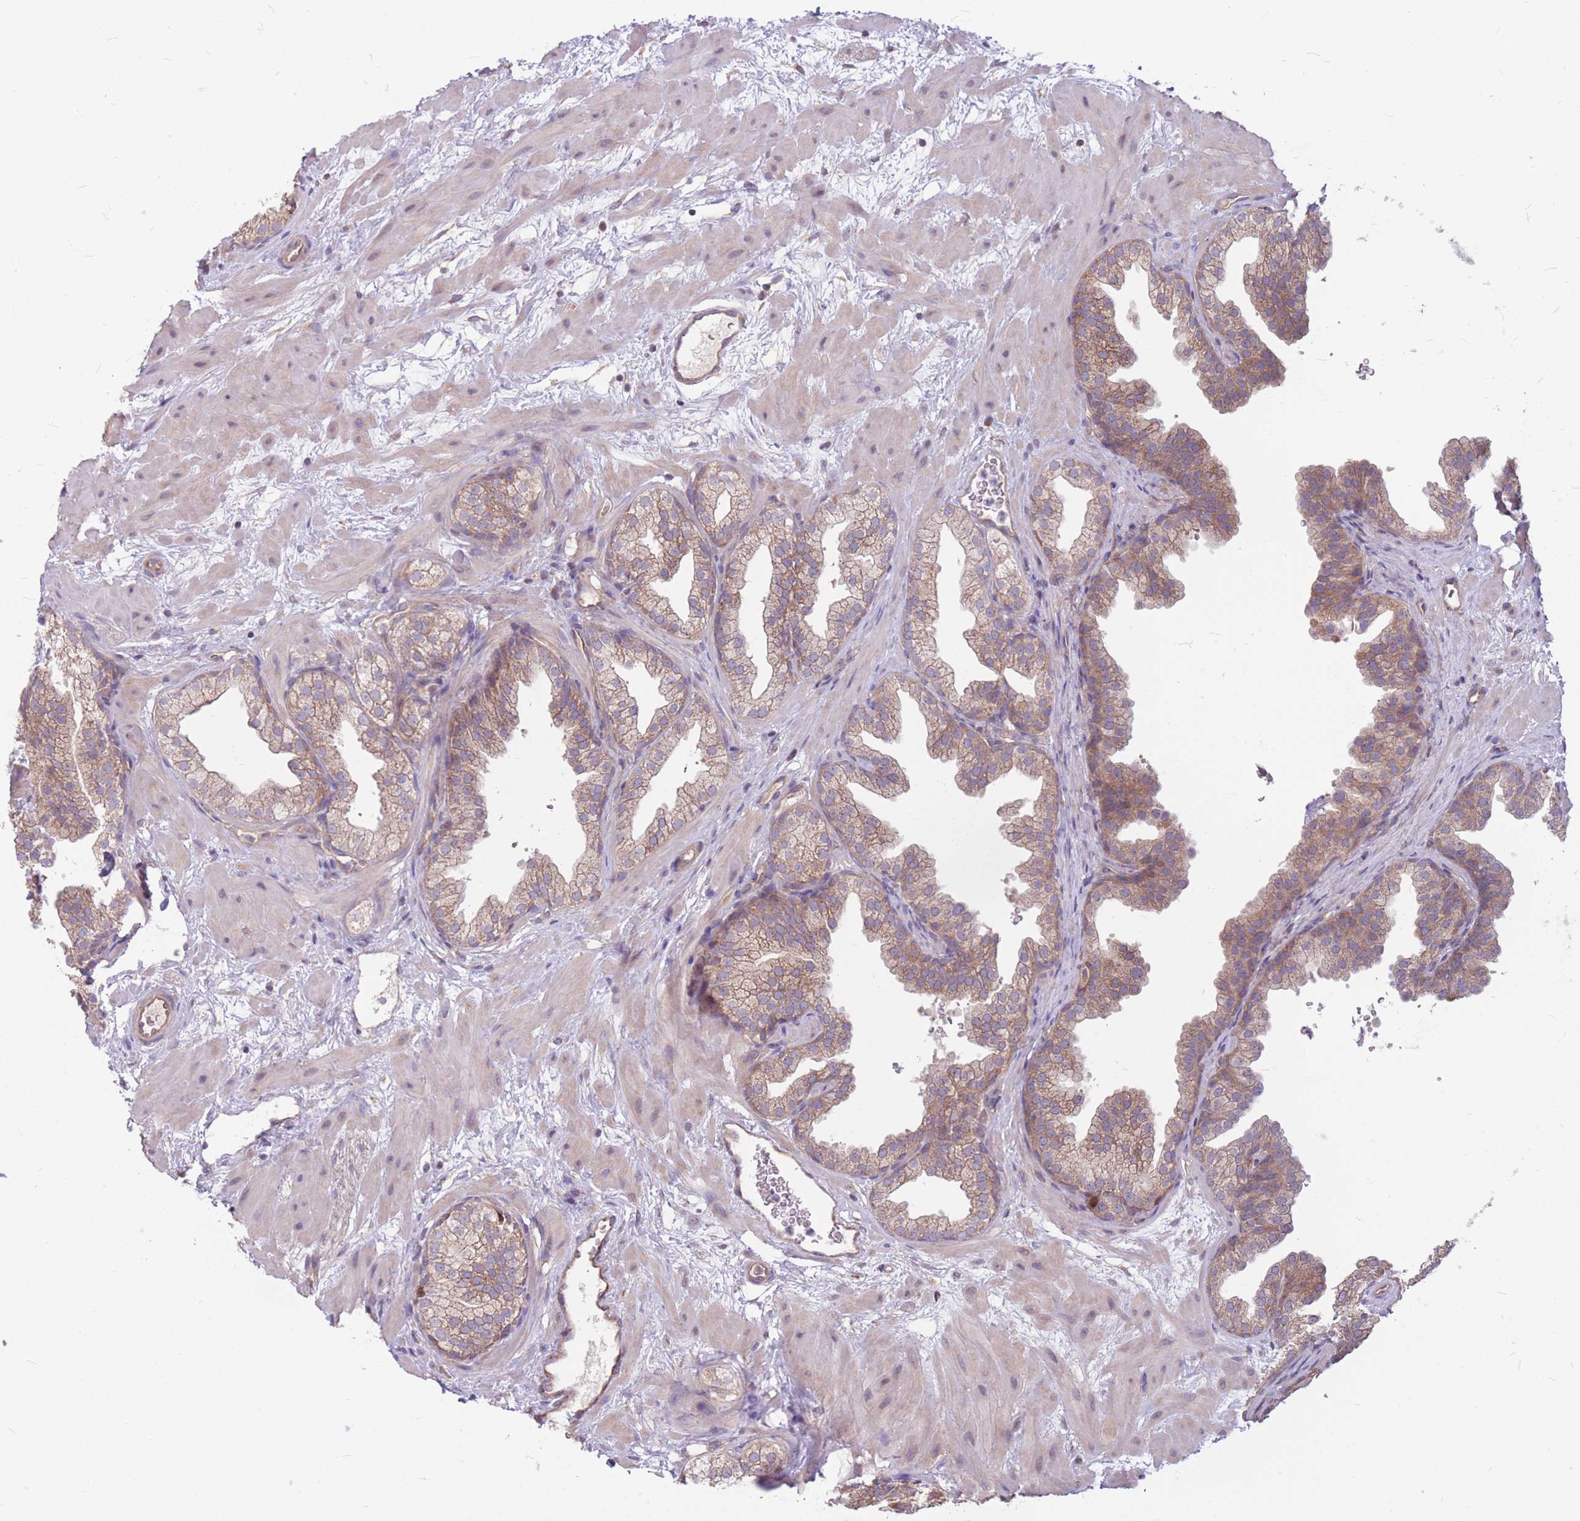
{"staining": {"intensity": "moderate", "quantity": ">75%", "location": "cytoplasmic/membranous"}, "tissue": "prostate", "cell_type": "Glandular cells", "image_type": "normal", "snomed": [{"axis": "morphology", "description": "Normal tissue, NOS"}, {"axis": "topography", "description": "Prostate"}], "caption": "Immunohistochemistry (IHC) of unremarkable human prostate reveals medium levels of moderate cytoplasmic/membranous positivity in approximately >75% of glandular cells.", "gene": "GMNN", "patient": {"sex": "male", "age": 37}}